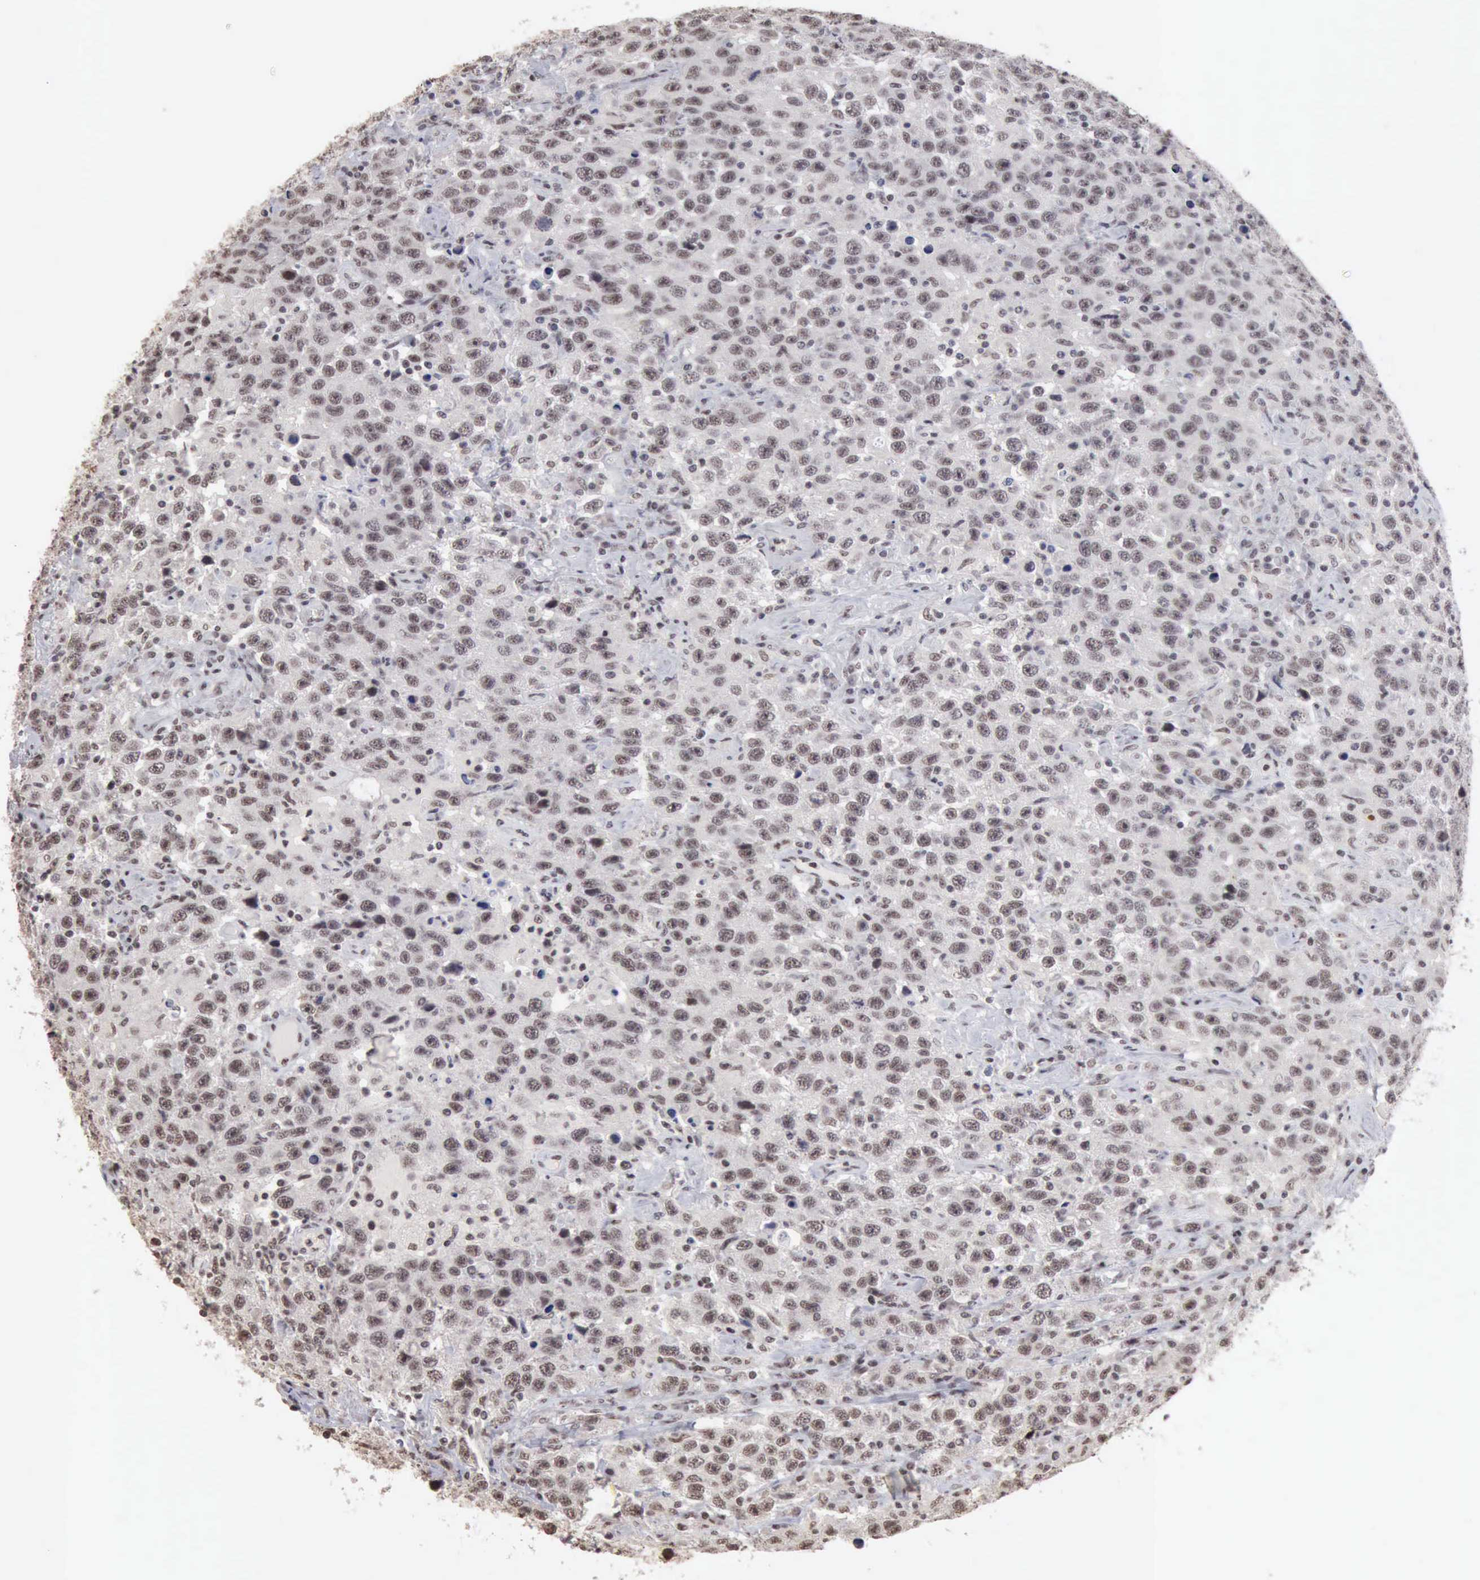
{"staining": {"intensity": "weak", "quantity": ">75%", "location": "nuclear"}, "tissue": "testis cancer", "cell_type": "Tumor cells", "image_type": "cancer", "snomed": [{"axis": "morphology", "description": "Seminoma, NOS"}, {"axis": "topography", "description": "Testis"}], "caption": "Protein expression analysis of human testis seminoma reveals weak nuclear expression in about >75% of tumor cells. The staining is performed using DAB (3,3'-diaminobenzidine) brown chromogen to label protein expression. The nuclei are counter-stained blue using hematoxylin.", "gene": "TAF1", "patient": {"sex": "male", "age": 41}}